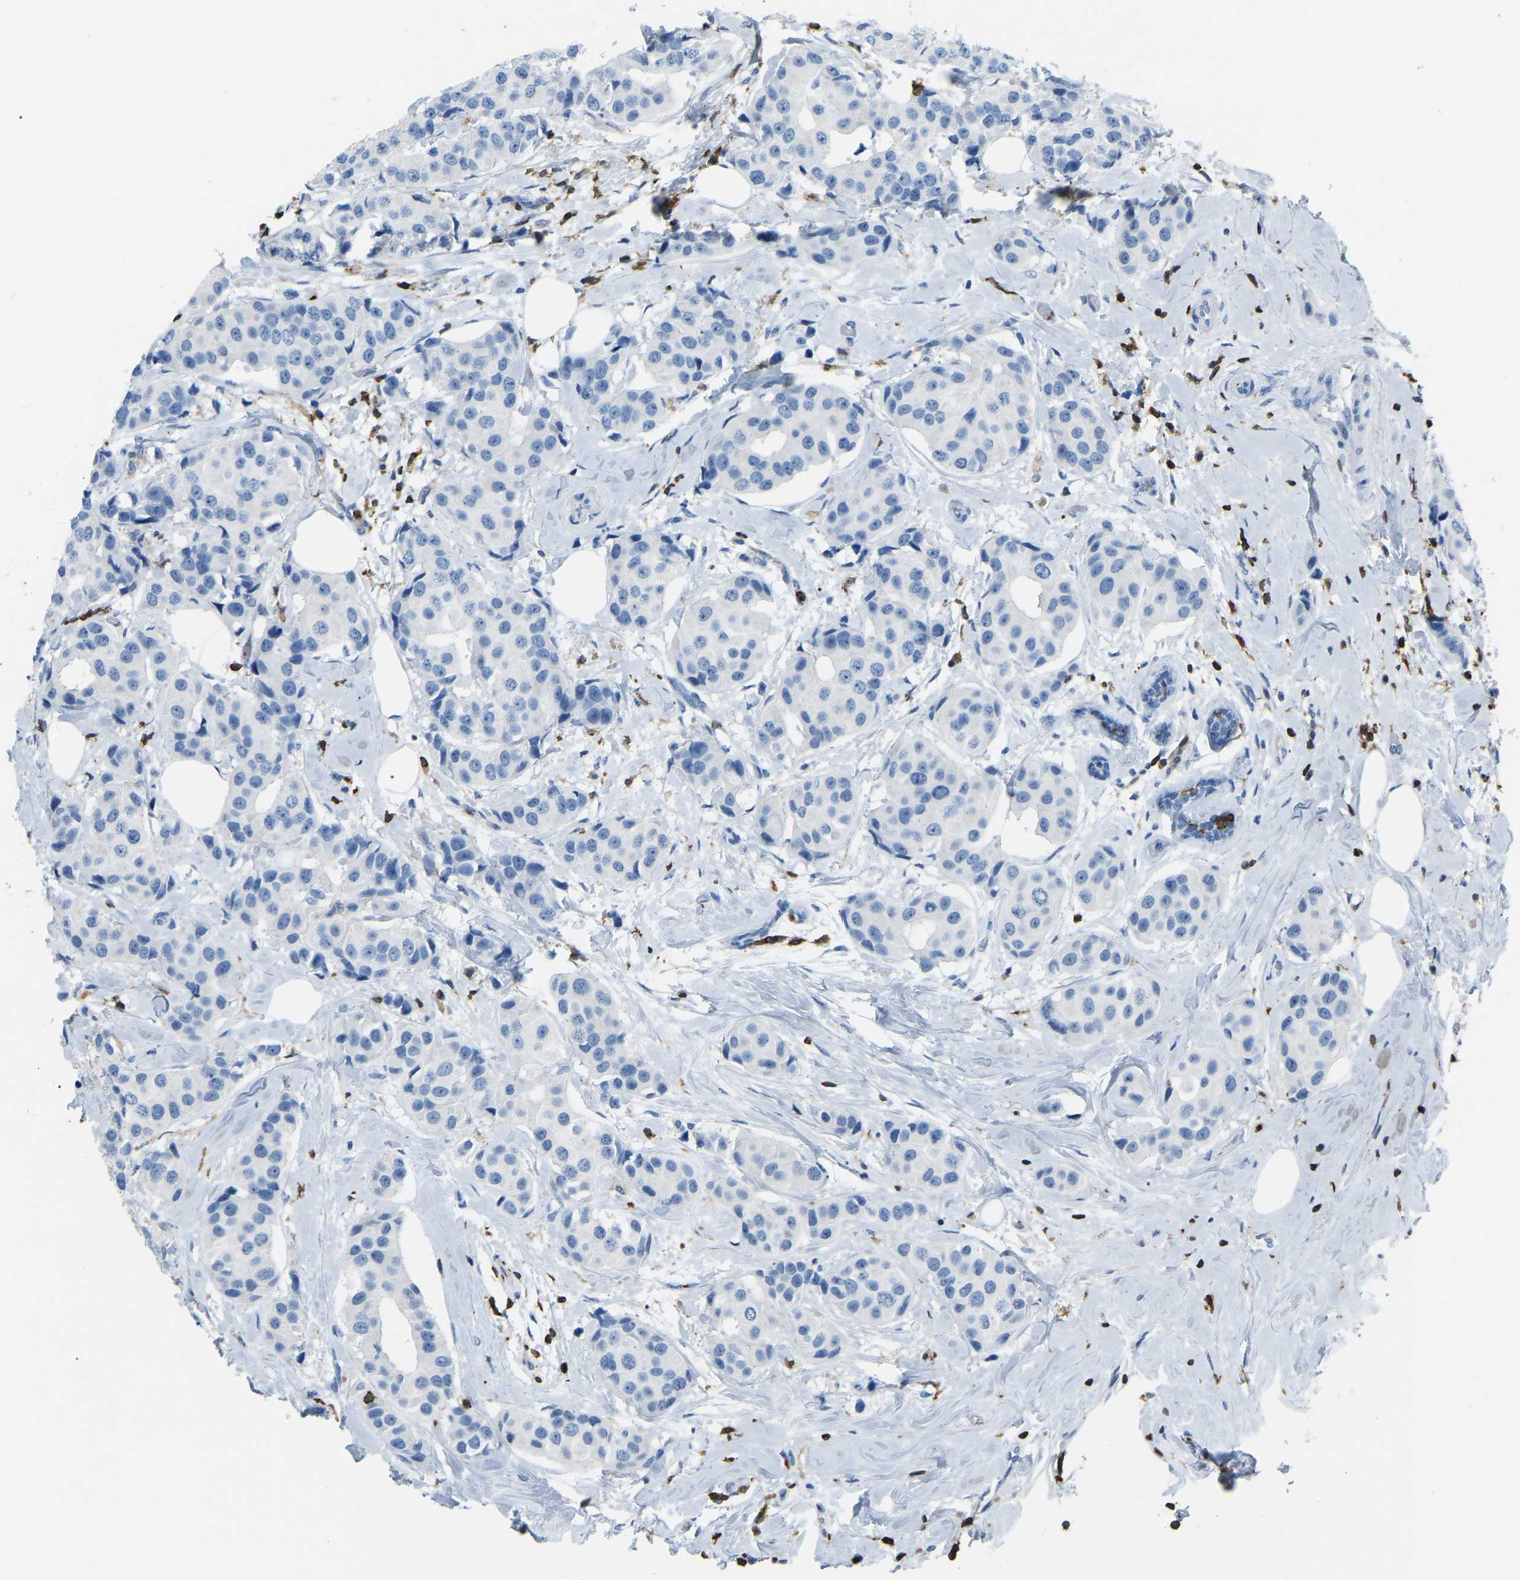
{"staining": {"intensity": "negative", "quantity": "none", "location": "none"}, "tissue": "breast cancer", "cell_type": "Tumor cells", "image_type": "cancer", "snomed": [{"axis": "morphology", "description": "Normal tissue, NOS"}, {"axis": "morphology", "description": "Duct carcinoma"}, {"axis": "topography", "description": "Breast"}], "caption": "Tumor cells show no significant protein staining in breast cancer.", "gene": "ARHGAP45", "patient": {"sex": "female", "age": 39}}